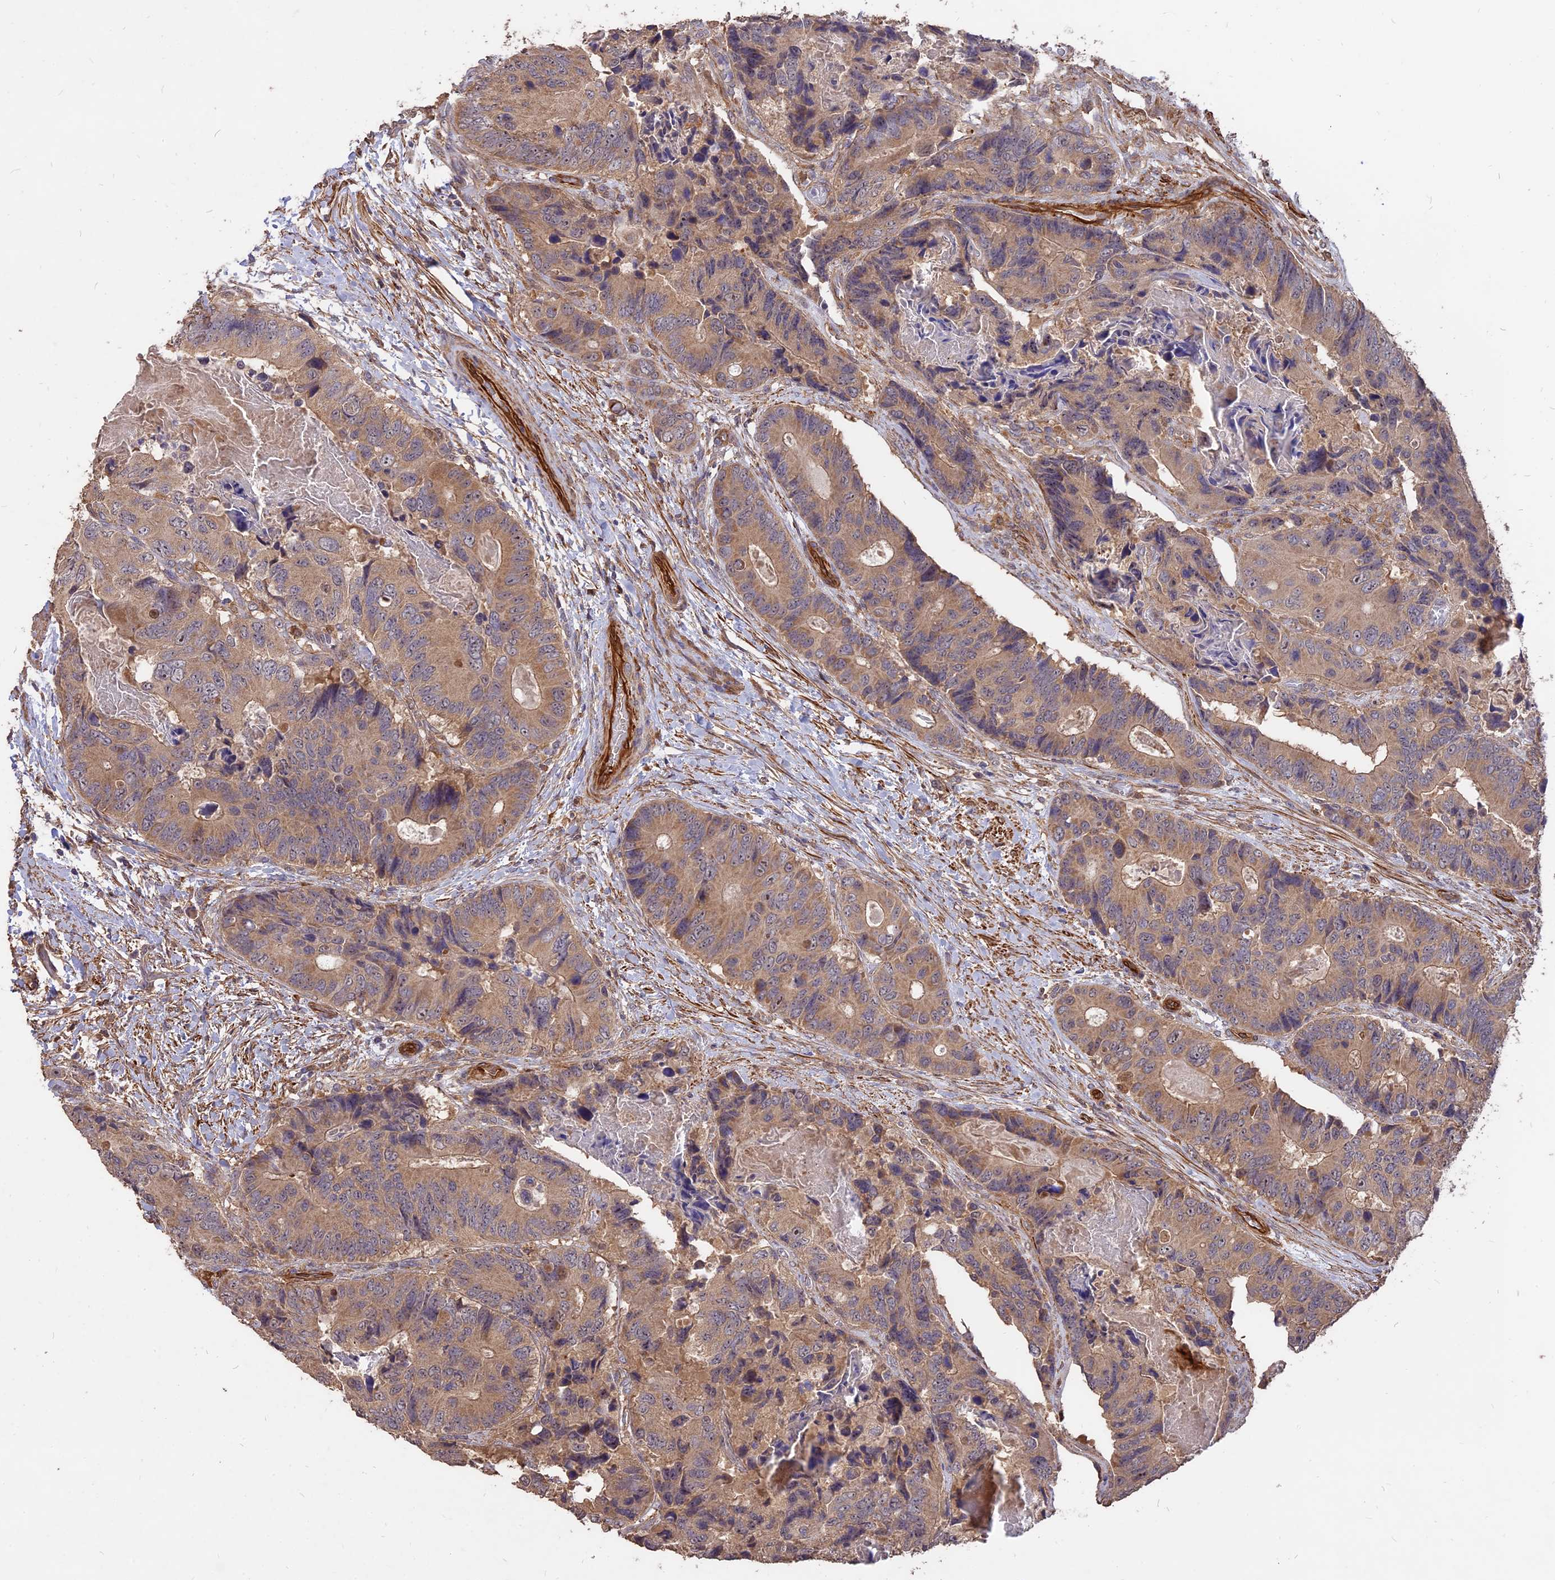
{"staining": {"intensity": "moderate", "quantity": ">75%", "location": "cytoplasmic/membranous"}, "tissue": "colorectal cancer", "cell_type": "Tumor cells", "image_type": "cancer", "snomed": [{"axis": "morphology", "description": "Adenocarcinoma, NOS"}, {"axis": "topography", "description": "Colon"}], "caption": "Protein positivity by immunohistochemistry (IHC) displays moderate cytoplasmic/membranous positivity in about >75% of tumor cells in colorectal adenocarcinoma. (Brightfield microscopy of DAB IHC at high magnification).", "gene": "SAC3D1", "patient": {"sex": "male", "age": 84}}